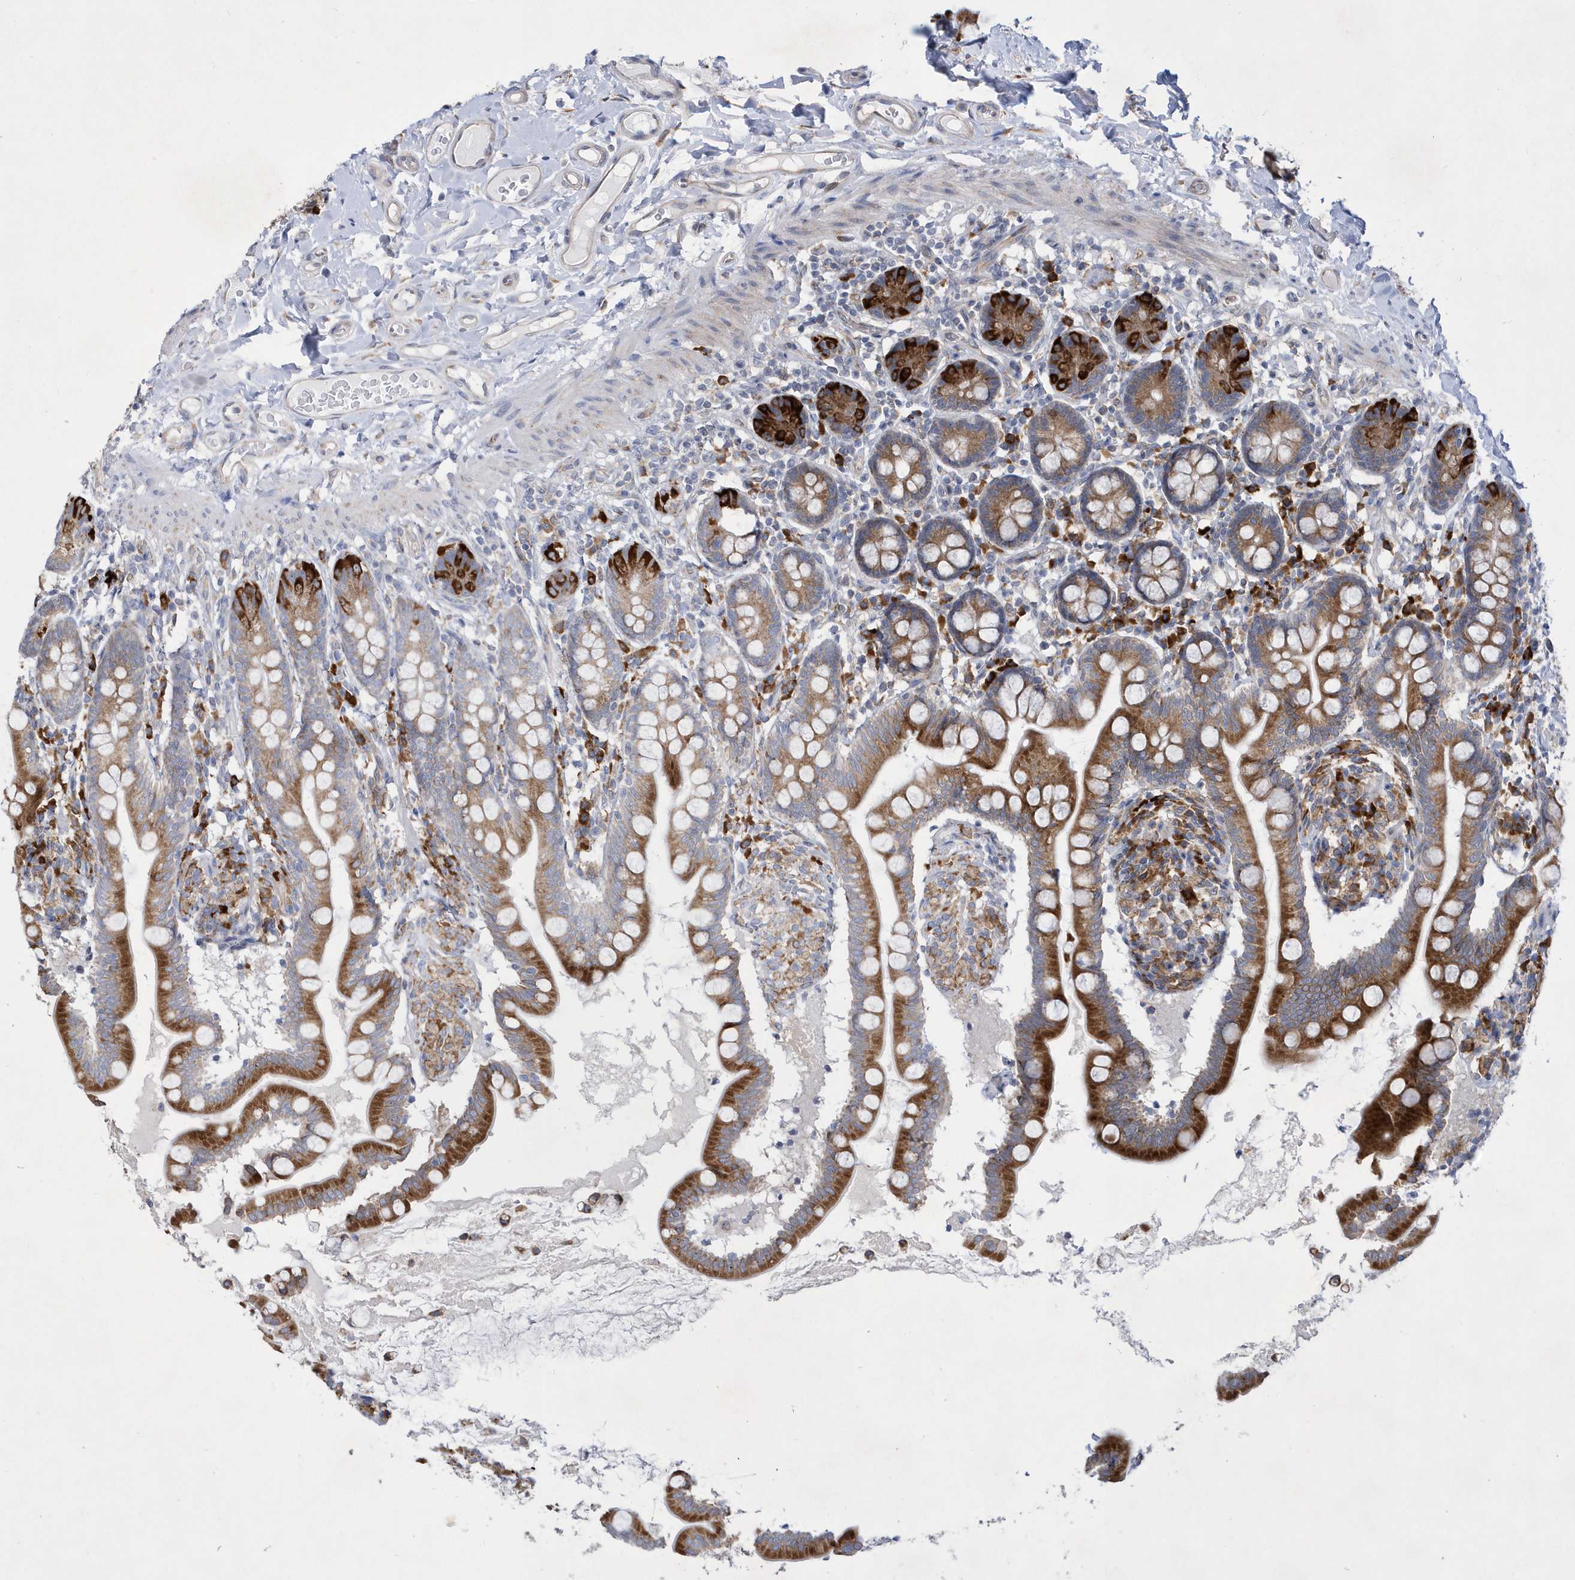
{"staining": {"intensity": "strong", "quantity": ">75%", "location": "cytoplasmic/membranous"}, "tissue": "small intestine", "cell_type": "Glandular cells", "image_type": "normal", "snomed": [{"axis": "morphology", "description": "Normal tissue, NOS"}, {"axis": "topography", "description": "Small intestine"}], "caption": "This image reveals immunohistochemistry staining of normal small intestine, with high strong cytoplasmic/membranous staining in approximately >75% of glandular cells.", "gene": "MED31", "patient": {"sex": "female", "age": 64}}